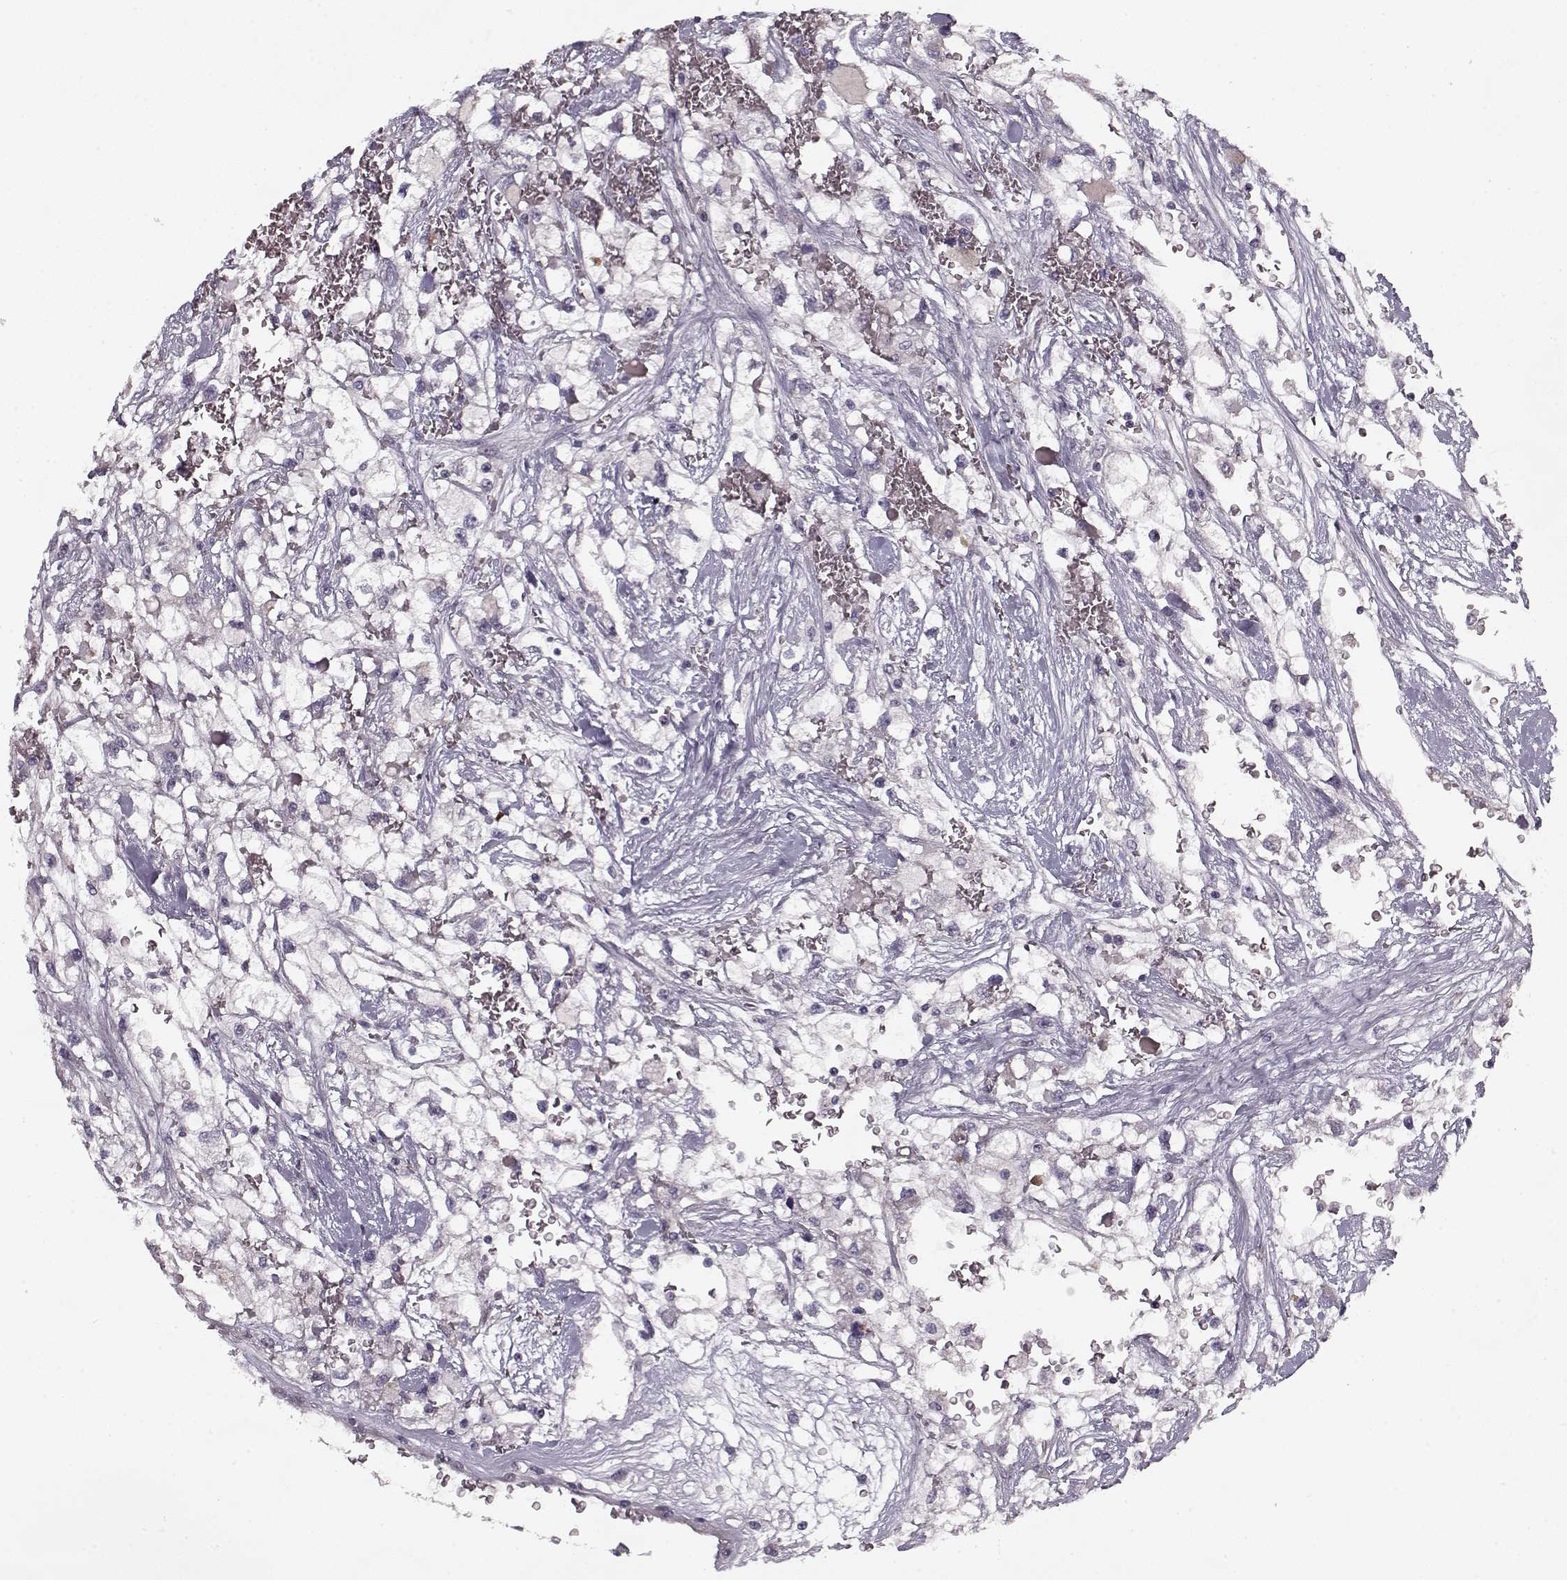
{"staining": {"intensity": "negative", "quantity": "none", "location": "none"}, "tissue": "renal cancer", "cell_type": "Tumor cells", "image_type": "cancer", "snomed": [{"axis": "morphology", "description": "Adenocarcinoma, NOS"}, {"axis": "topography", "description": "Kidney"}], "caption": "The photomicrograph reveals no significant expression in tumor cells of renal cancer (adenocarcinoma).", "gene": "KRT9", "patient": {"sex": "male", "age": 59}}